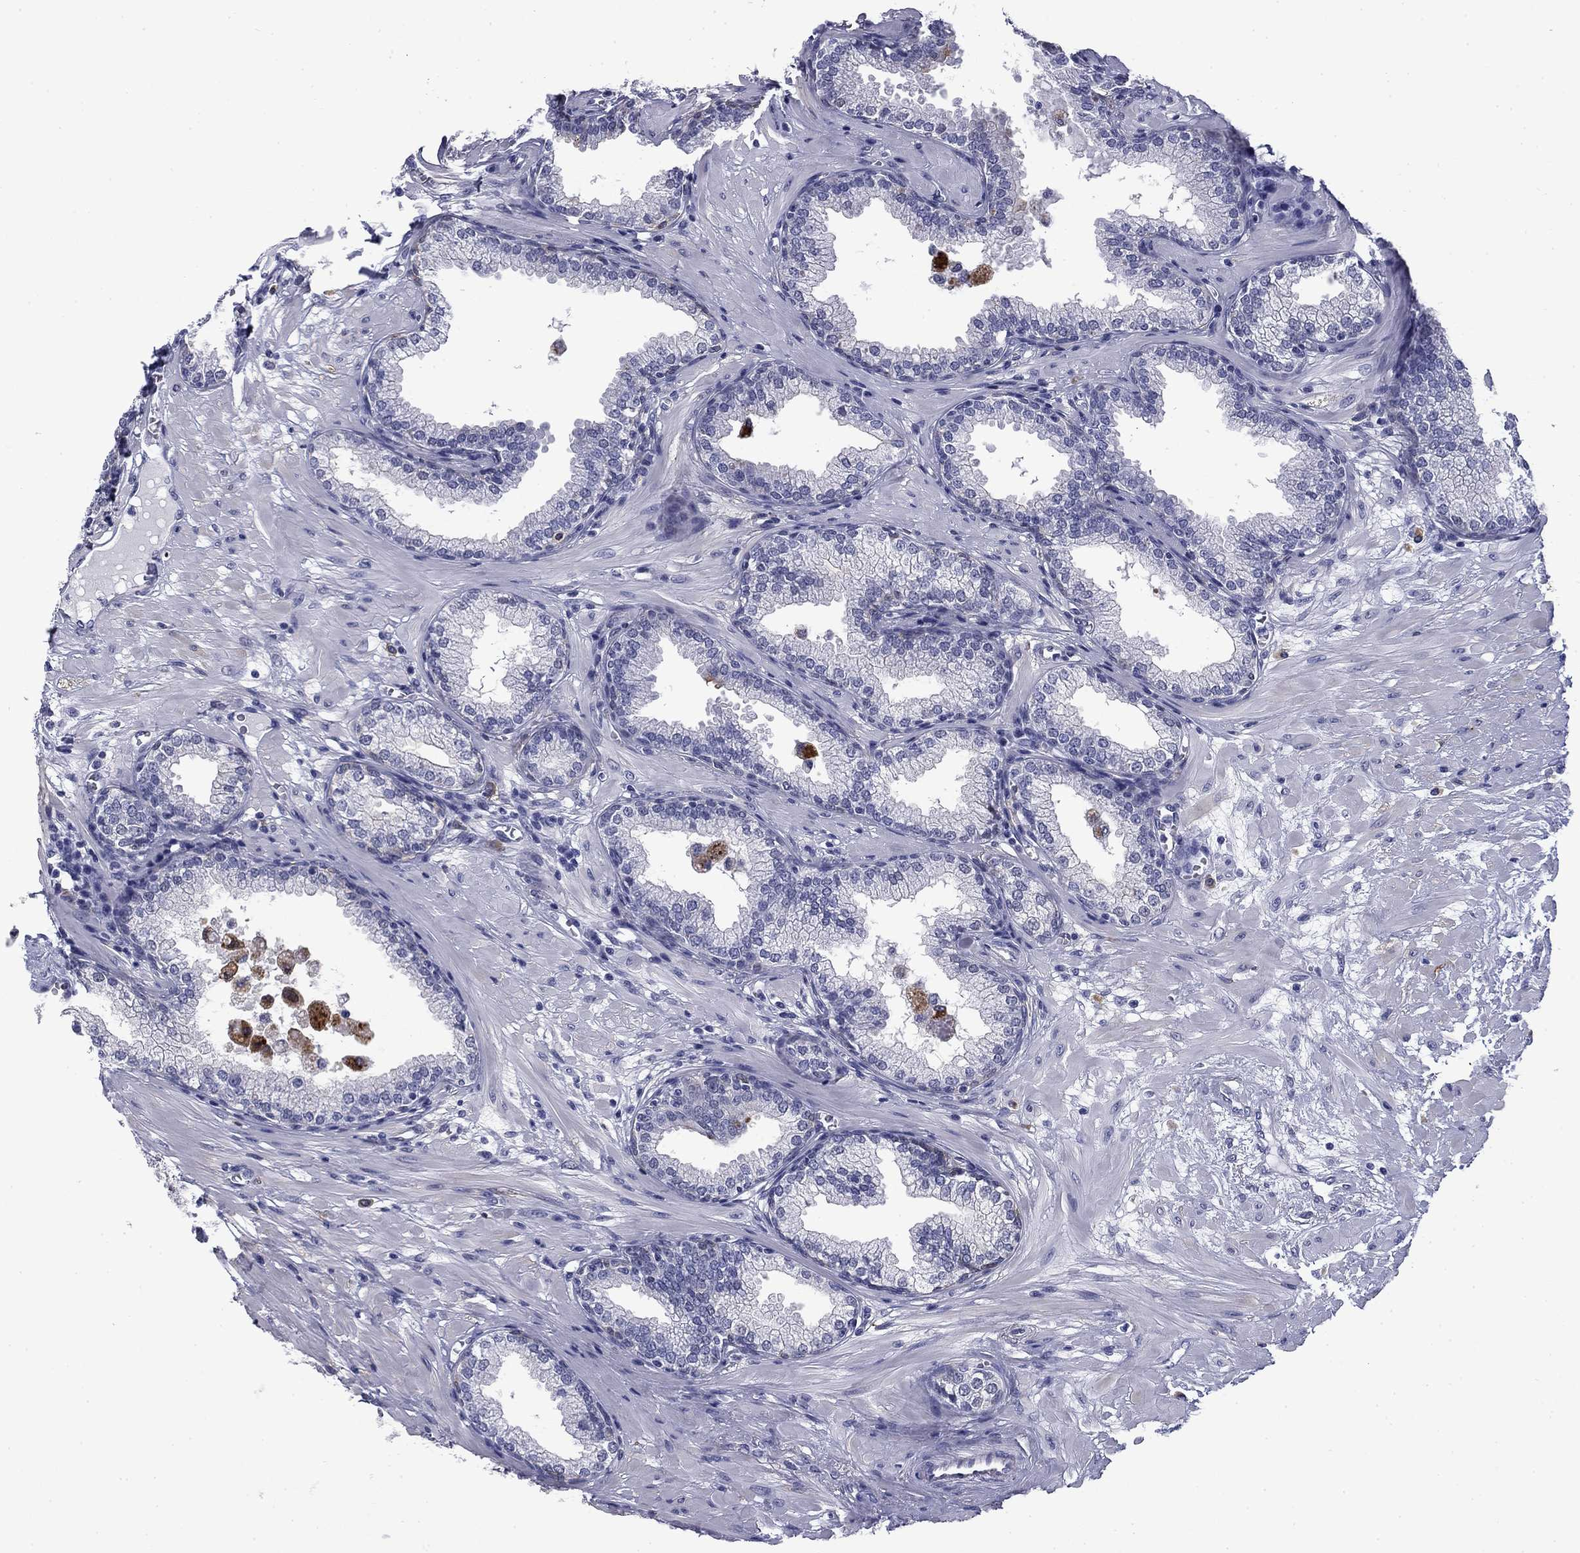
{"staining": {"intensity": "negative", "quantity": "none", "location": "none"}, "tissue": "prostate", "cell_type": "Glandular cells", "image_type": "normal", "snomed": [{"axis": "morphology", "description": "Normal tissue, NOS"}, {"axis": "topography", "description": "Prostate"}], "caption": "There is no significant expression in glandular cells of prostate.", "gene": "BCL2L14", "patient": {"sex": "male", "age": 64}}